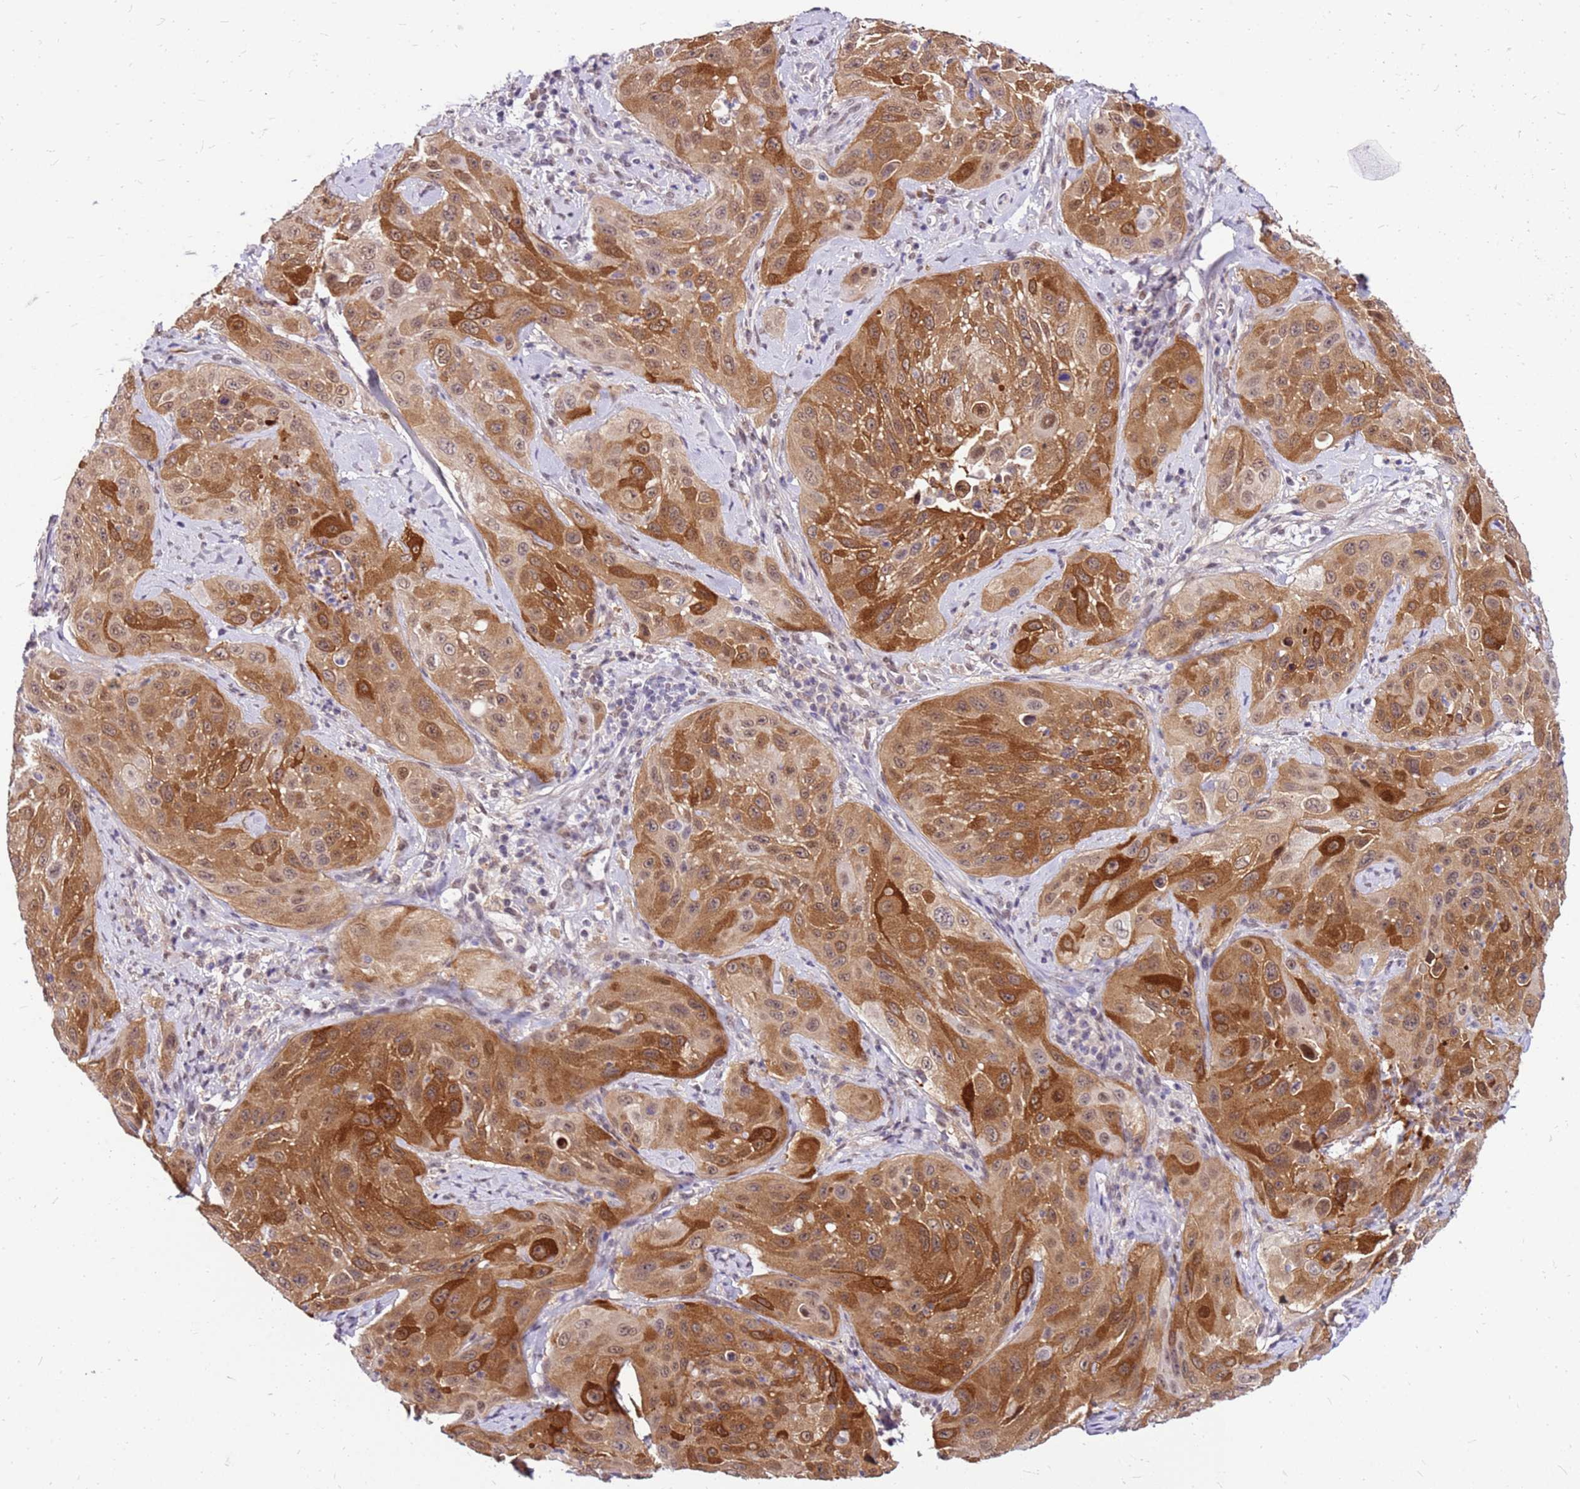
{"staining": {"intensity": "strong", "quantity": ">75%", "location": "cytoplasmic/membranous"}, "tissue": "cervical cancer", "cell_type": "Tumor cells", "image_type": "cancer", "snomed": [{"axis": "morphology", "description": "Squamous cell carcinoma, NOS"}, {"axis": "topography", "description": "Cervix"}], "caption": "This photomicrograph shows IHC staining of human cervical cancer, with high strong cytoplasmic/membranous positivity in approximately >75% of tumor cells.", "gene": "ALDH1A3", "patient": {"sex": "female", "age": 42}}